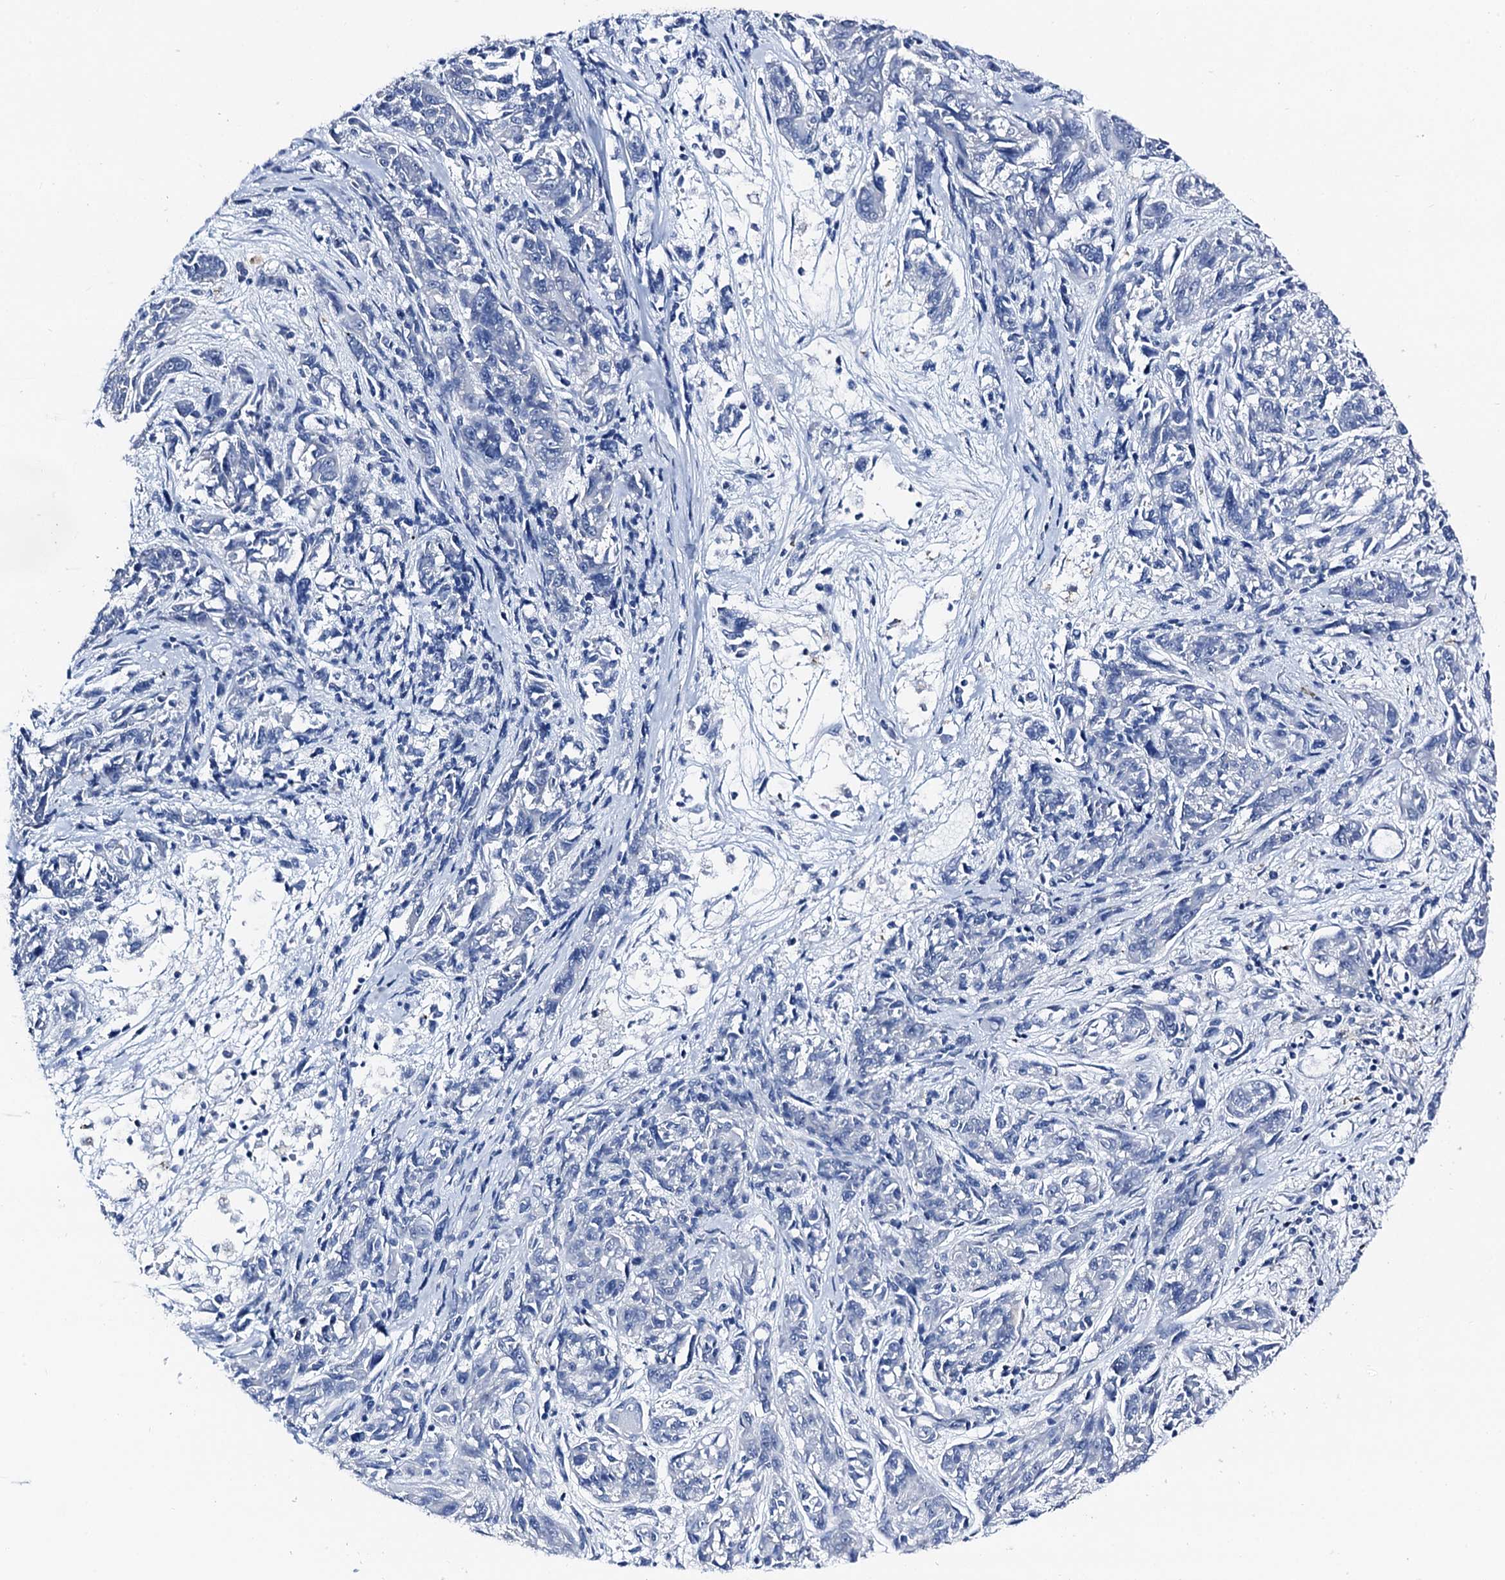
{"staining": {"intensity": "negative", "quantity": "none", "location": "none"}, "tissue": "melanoma", "cell_type": "Tumor cells", "image_type": "cancer", "snomed": [{"axis": "morphology", "description": "Malignant melanoma, NOS"}, {"axis": "topography", "description": "Skin"}], "caption": "This is an IHC photomicrograph of melanoma. There is no positivity in tumor cells.", "gene": "TRAFD1", "patient": {"sex": "male", "age": 53}}